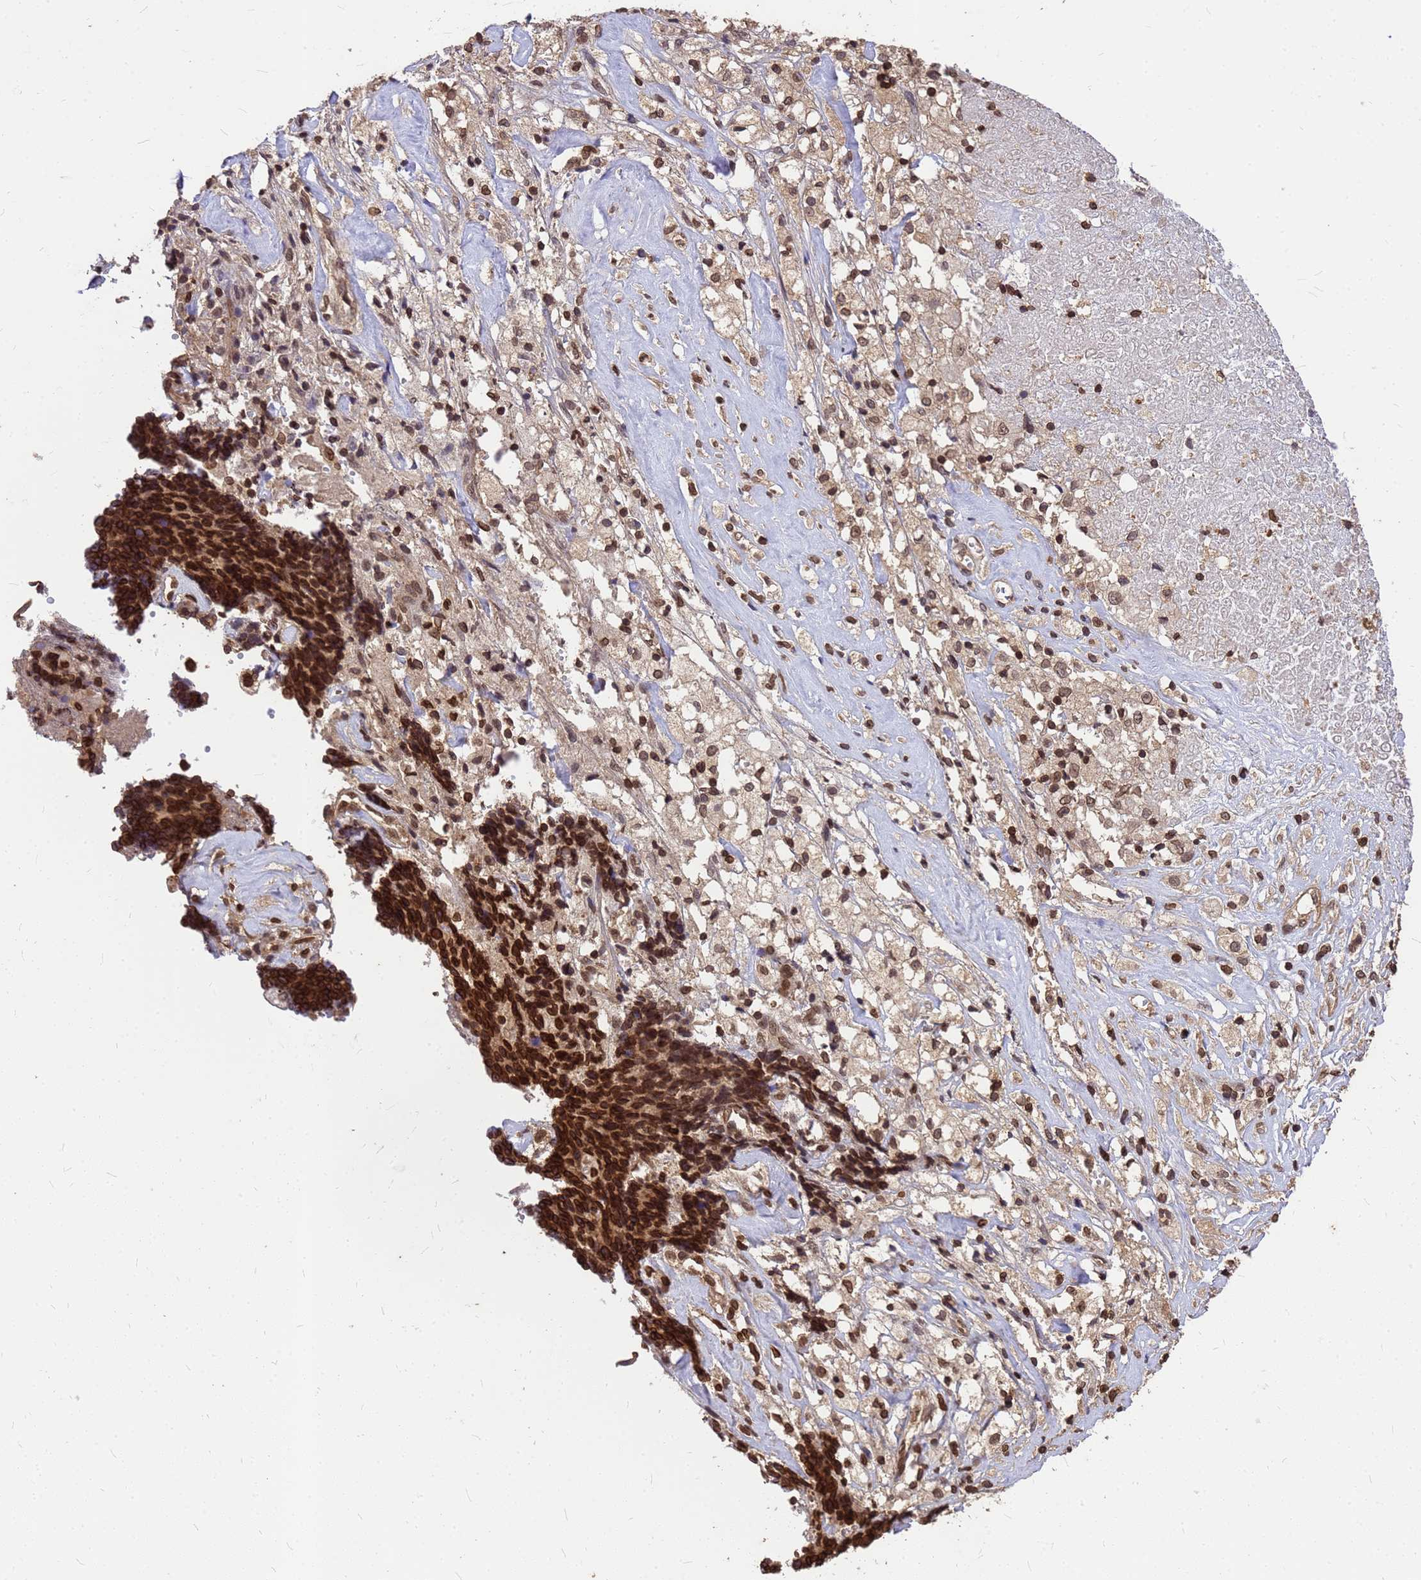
{"staining": {"intensity": "weak", "quantity": ">75%", "location": "cytoplasmic/membranous,nuclear"}, "tissue": "ovarian cancer", "cell_type": "Tumor cells", "image_type": "cancer", "snomed": [{"axis": "morphology", "description": "Carcinoma, endometroid"}, {"axis": "topography", "description": "Ovary"}], "caption": "The image reveals a brown stain indicating the presence of a protein in the cytoplasmic/membranous and nuclear of tumor cells in ovarian endometroid carcinoma.", "gene": "C1orf35", "patient": {"sex": "female", "age": 42}}